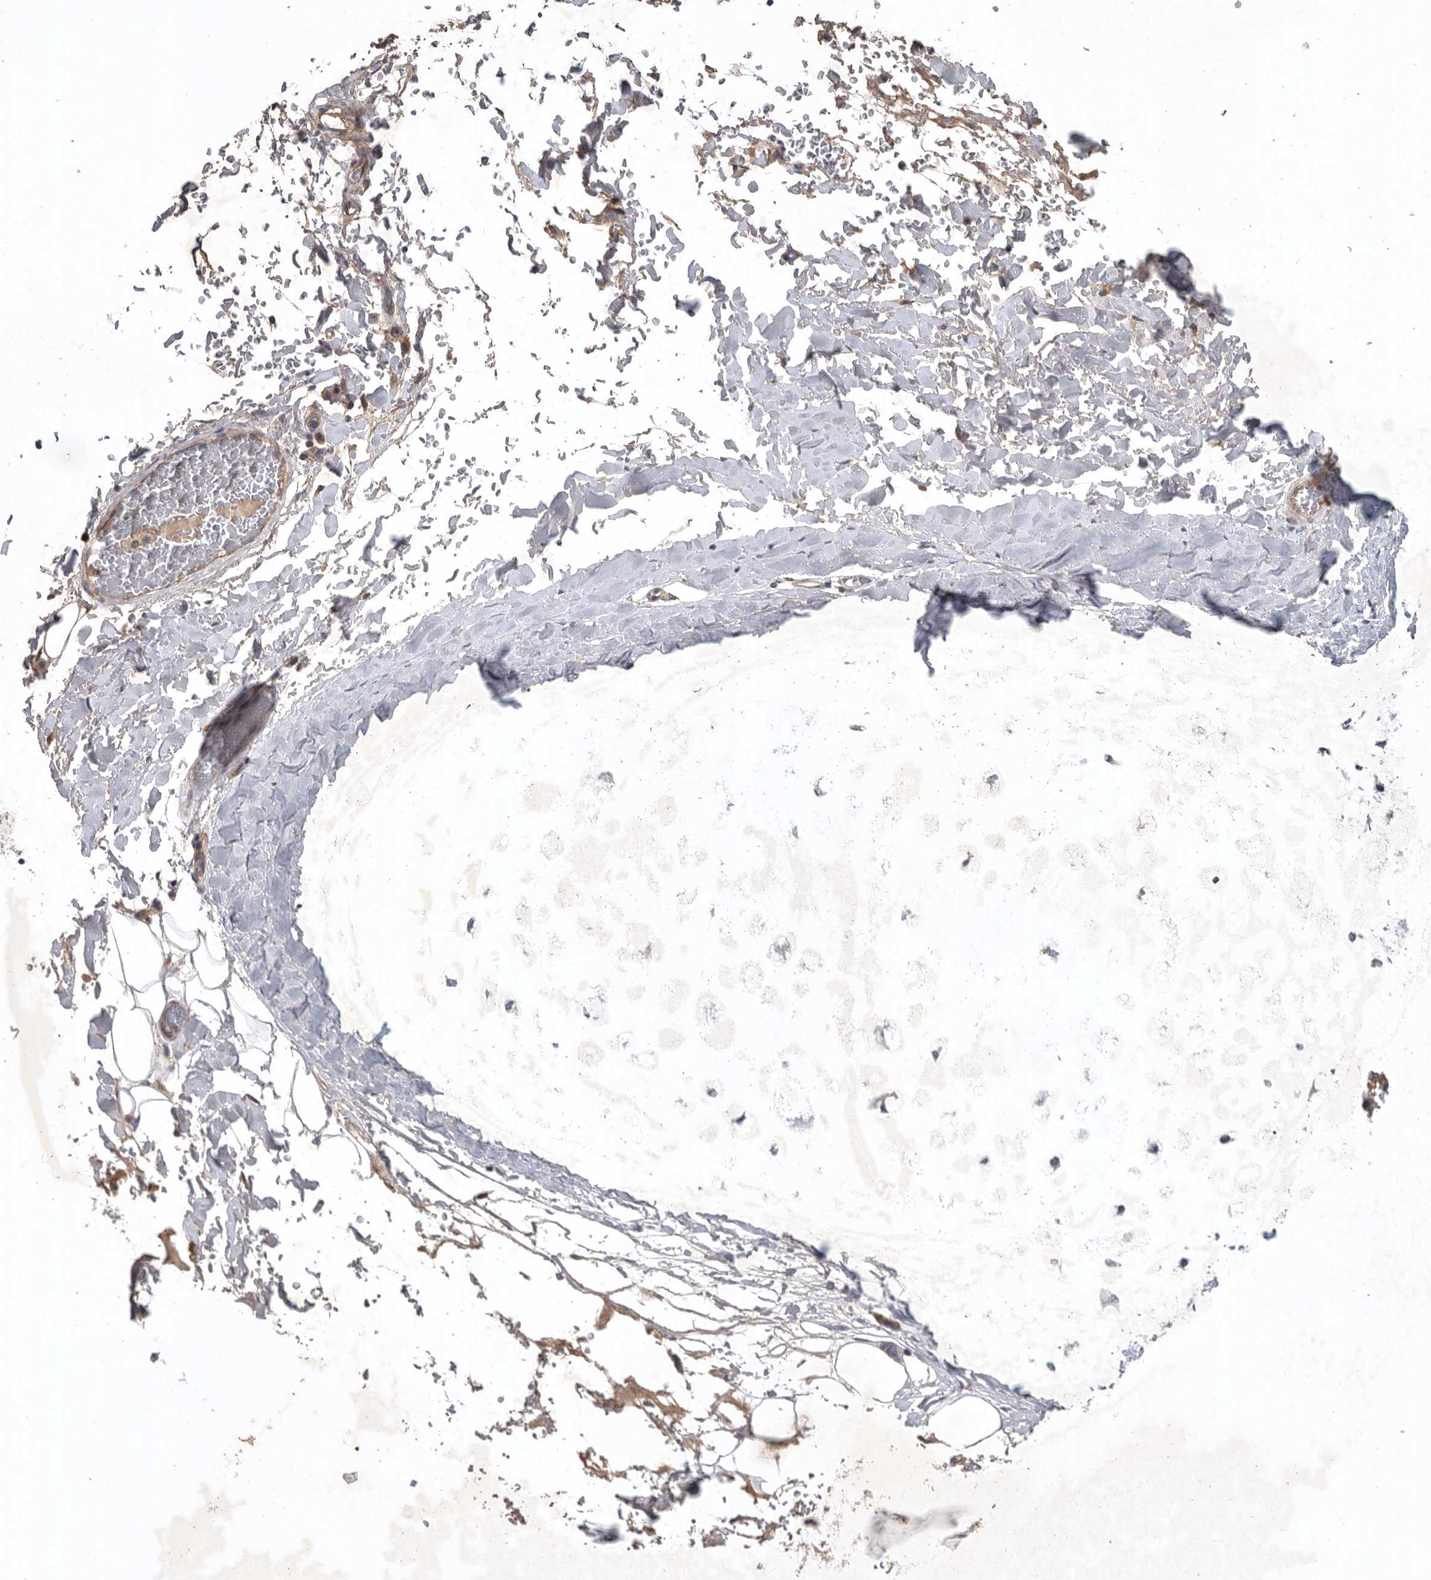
{"staining": {"intensity": "negative", "quantity": "none", "location": "none"}, "tissue": "adipose tissue", "cell_type": "Adipocytes", "image_type": "normal", "snomed": [{"axis": "morphology", "description": "Normal tissue, NOS"}, {"axis": "topography", "description": "Cartilage tissue"}], "caption": "Immunohistochemistry (IHC) of normal human adipose tissue shows no positivity in adipocytes.", "gene": "C1orf109", "patient": {"sex": "female", "age": 63}}